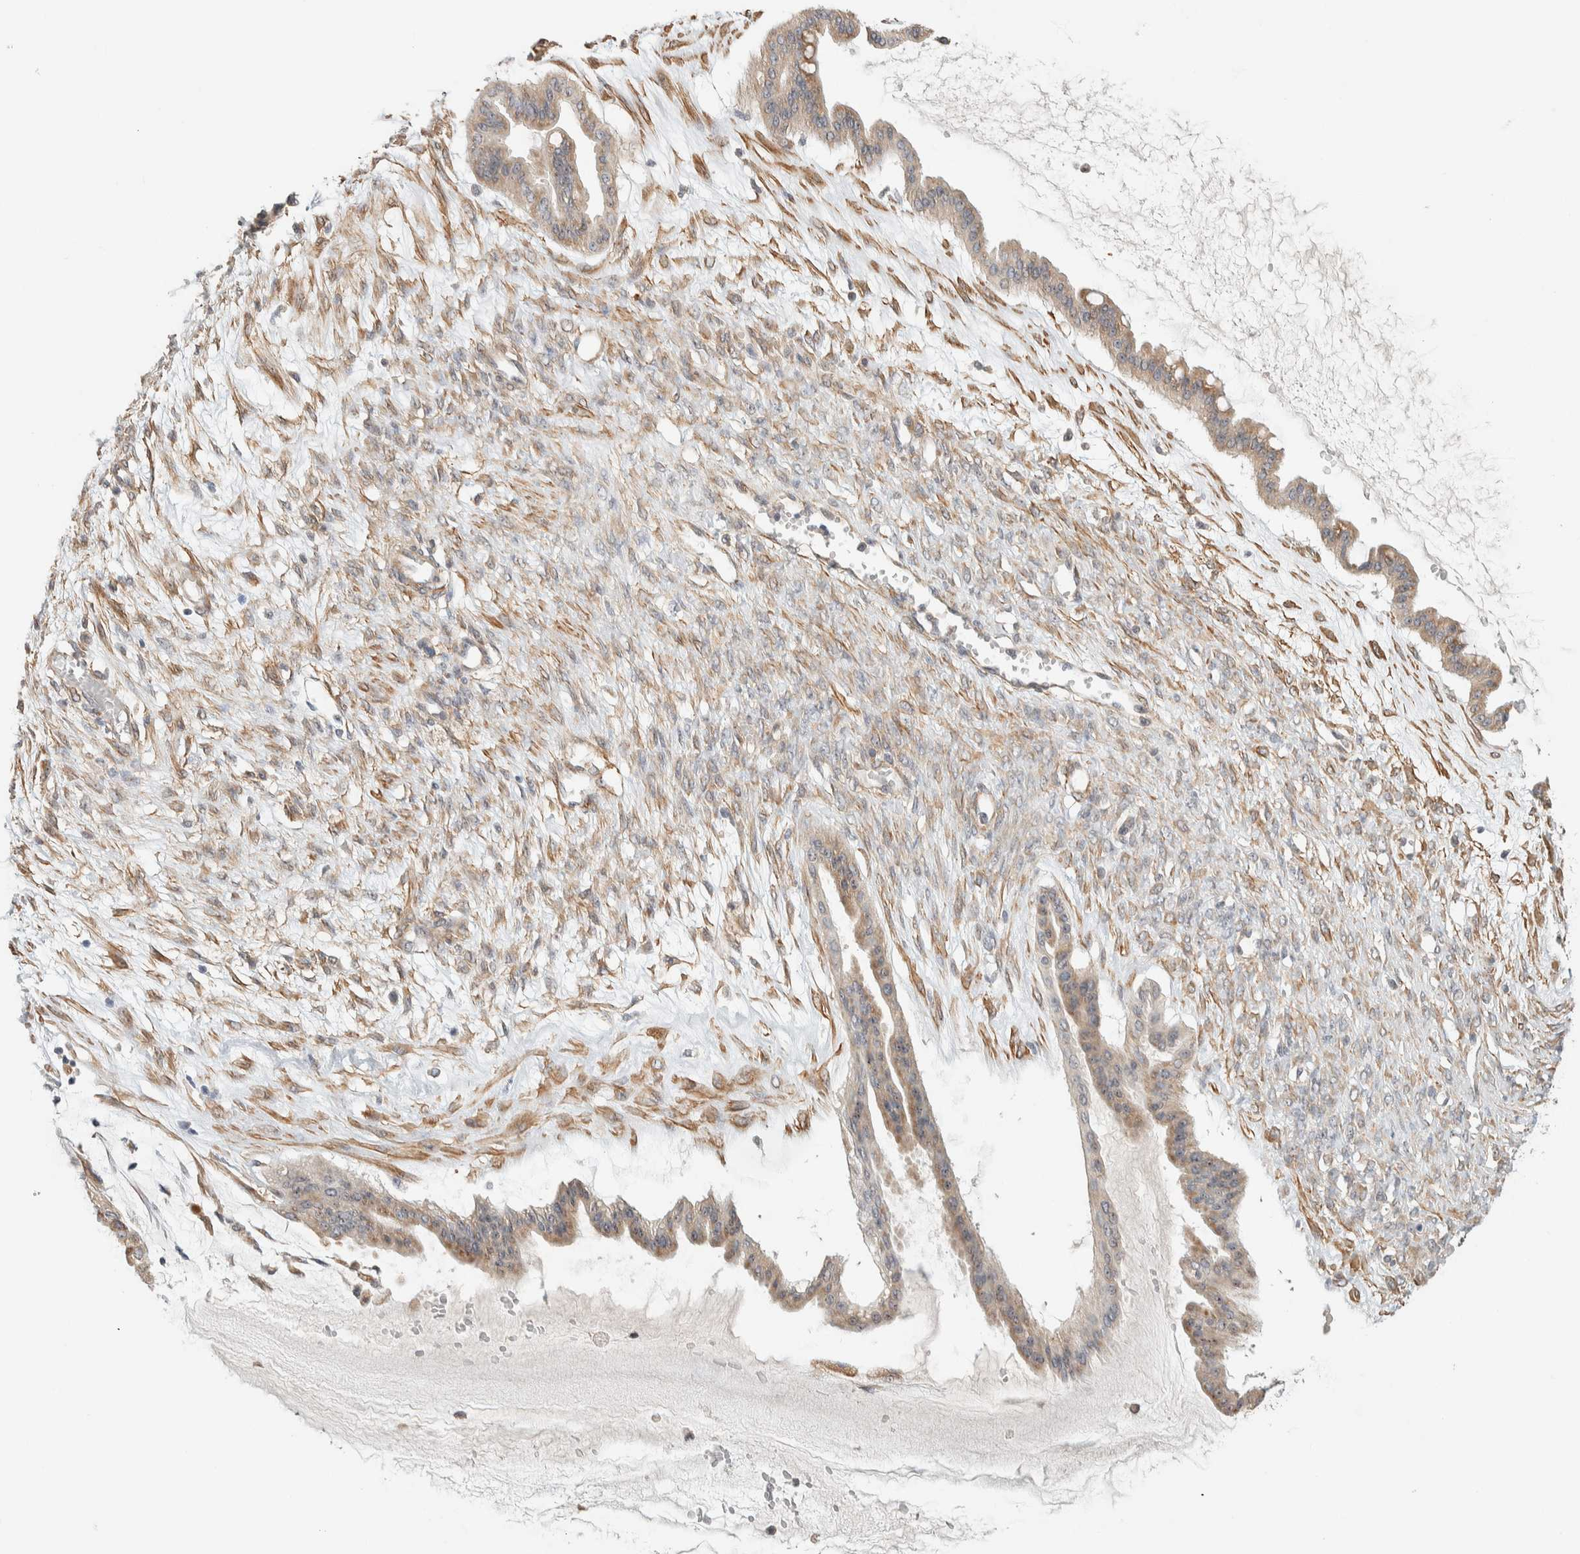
{"staining": {"intensity": "weak", "quantity": ">75%", "location": "cytoplasmic/membranous"}, "tissue": "ovarian cancer", "cell_type": "Tumor cells", "image_type": "cancer", "snomed": [{"axis": "morphology", "description": "Cystadenocarcinoma, mucinous, NOS"}, {"axis": "topography", "description": "Ovary"}], "caption": "Immunohistochemical staining of ovarian cancer demonstrates weak cytoplasmic/membranous protein positivity in about >75% of tumor cells.", "gene": "KLHL40", "patient": {"sex": "female", "age": 73}}